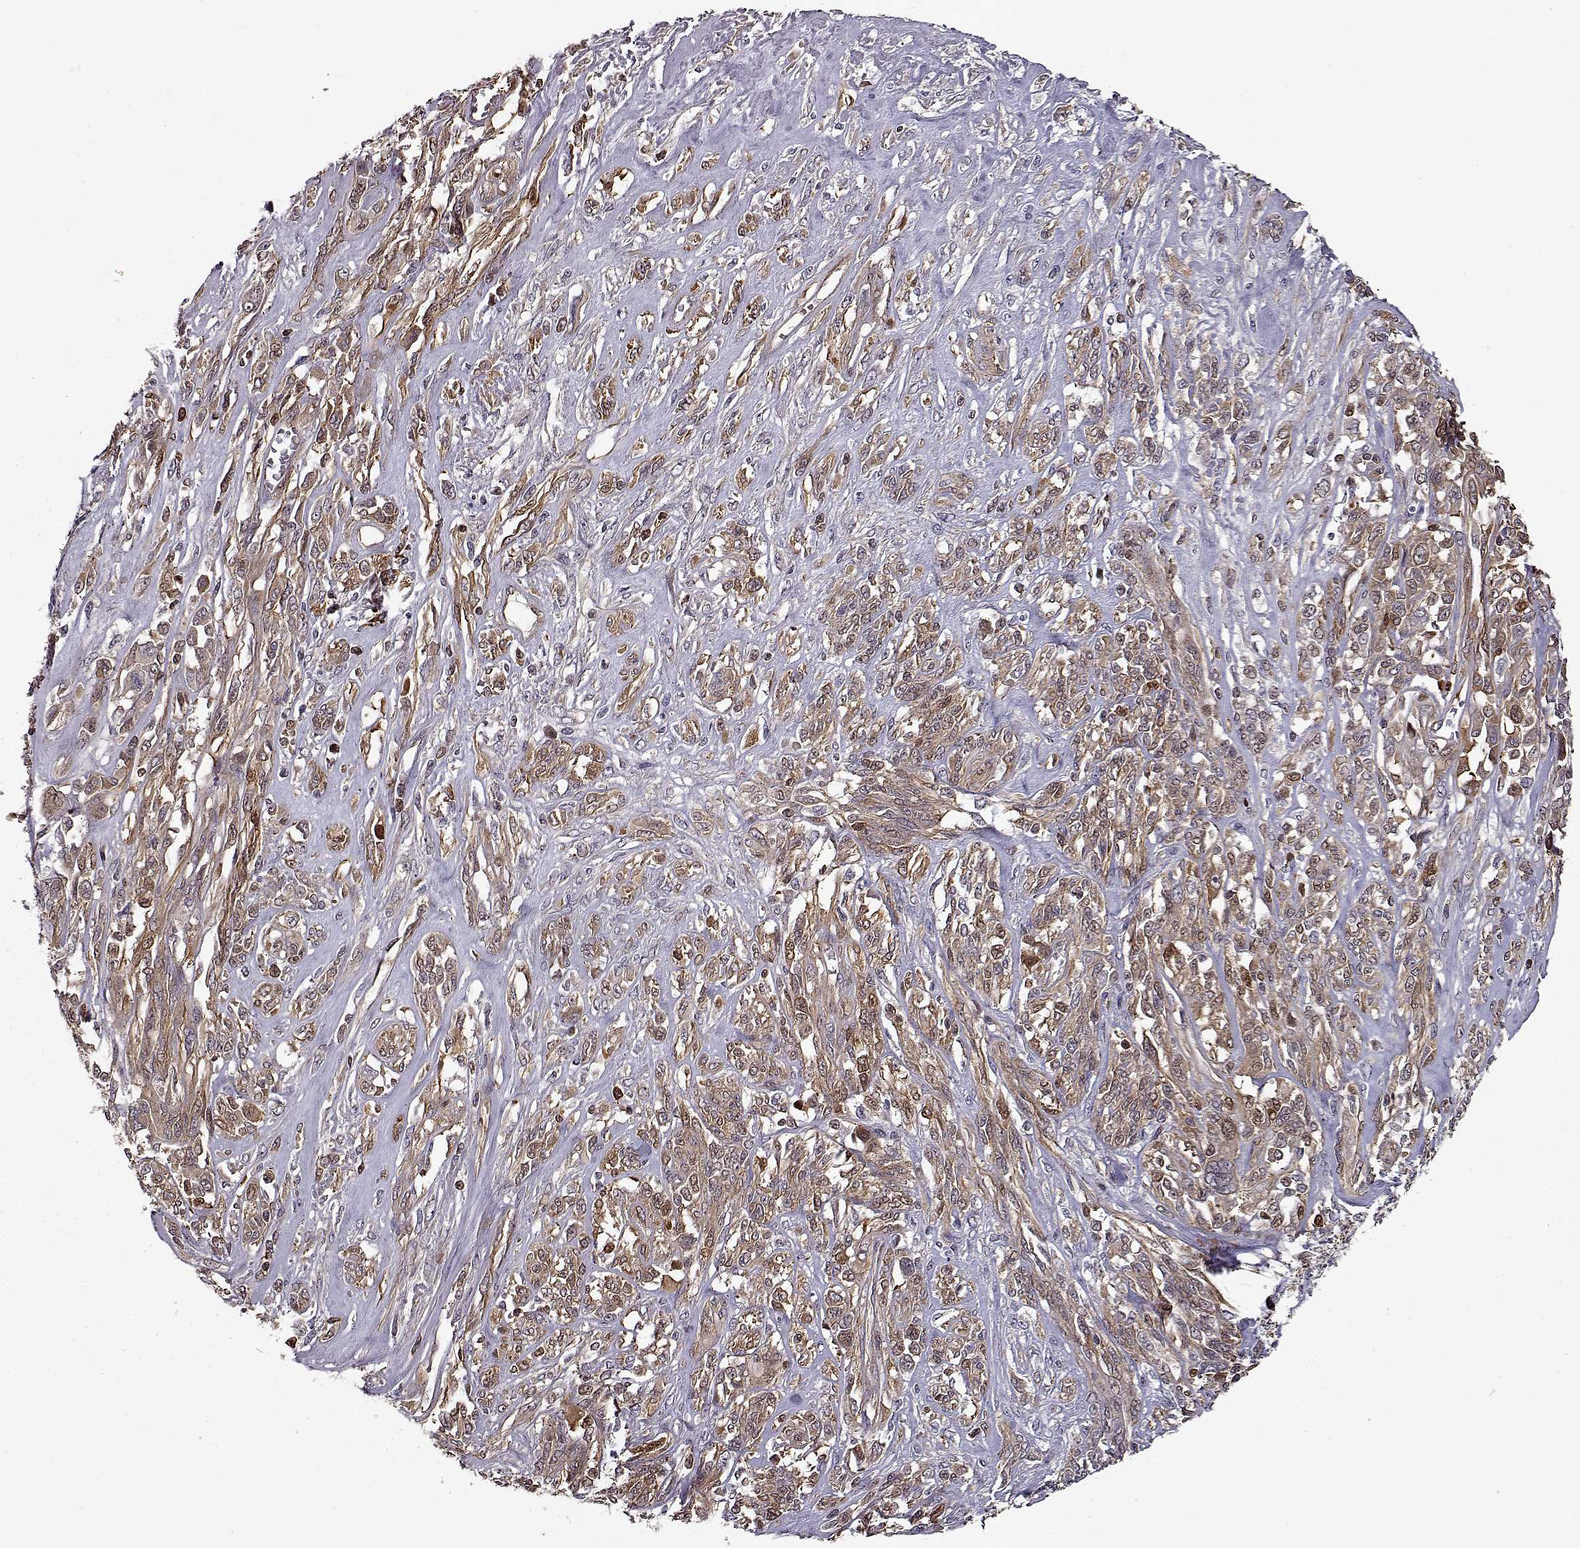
{"staining": {"intensity": "moderate", "quantity": ">75%", "location": "cytoplasmic/membranous"}, "tissue": "melanoma", "cell_type": "Tumor cells", "image_type": "cancer", "snomed": [{"axis": "morphology", "description": "Malignant melanoma, NOS"}, {"axis": "topography", "description": "Skin"}], "caption": "IHC image of neoplastic tissue: human melanoma stained using immunohistochemistry (IHC) reveals medium levels of moderate protein expression localized specifically in the cytoplasmic/membranous of tumor cells, appearing as a cytoplasmic/membranous brown color.", "gene": "RANBP1", "patient": {"sex": "female", "age": 91}}